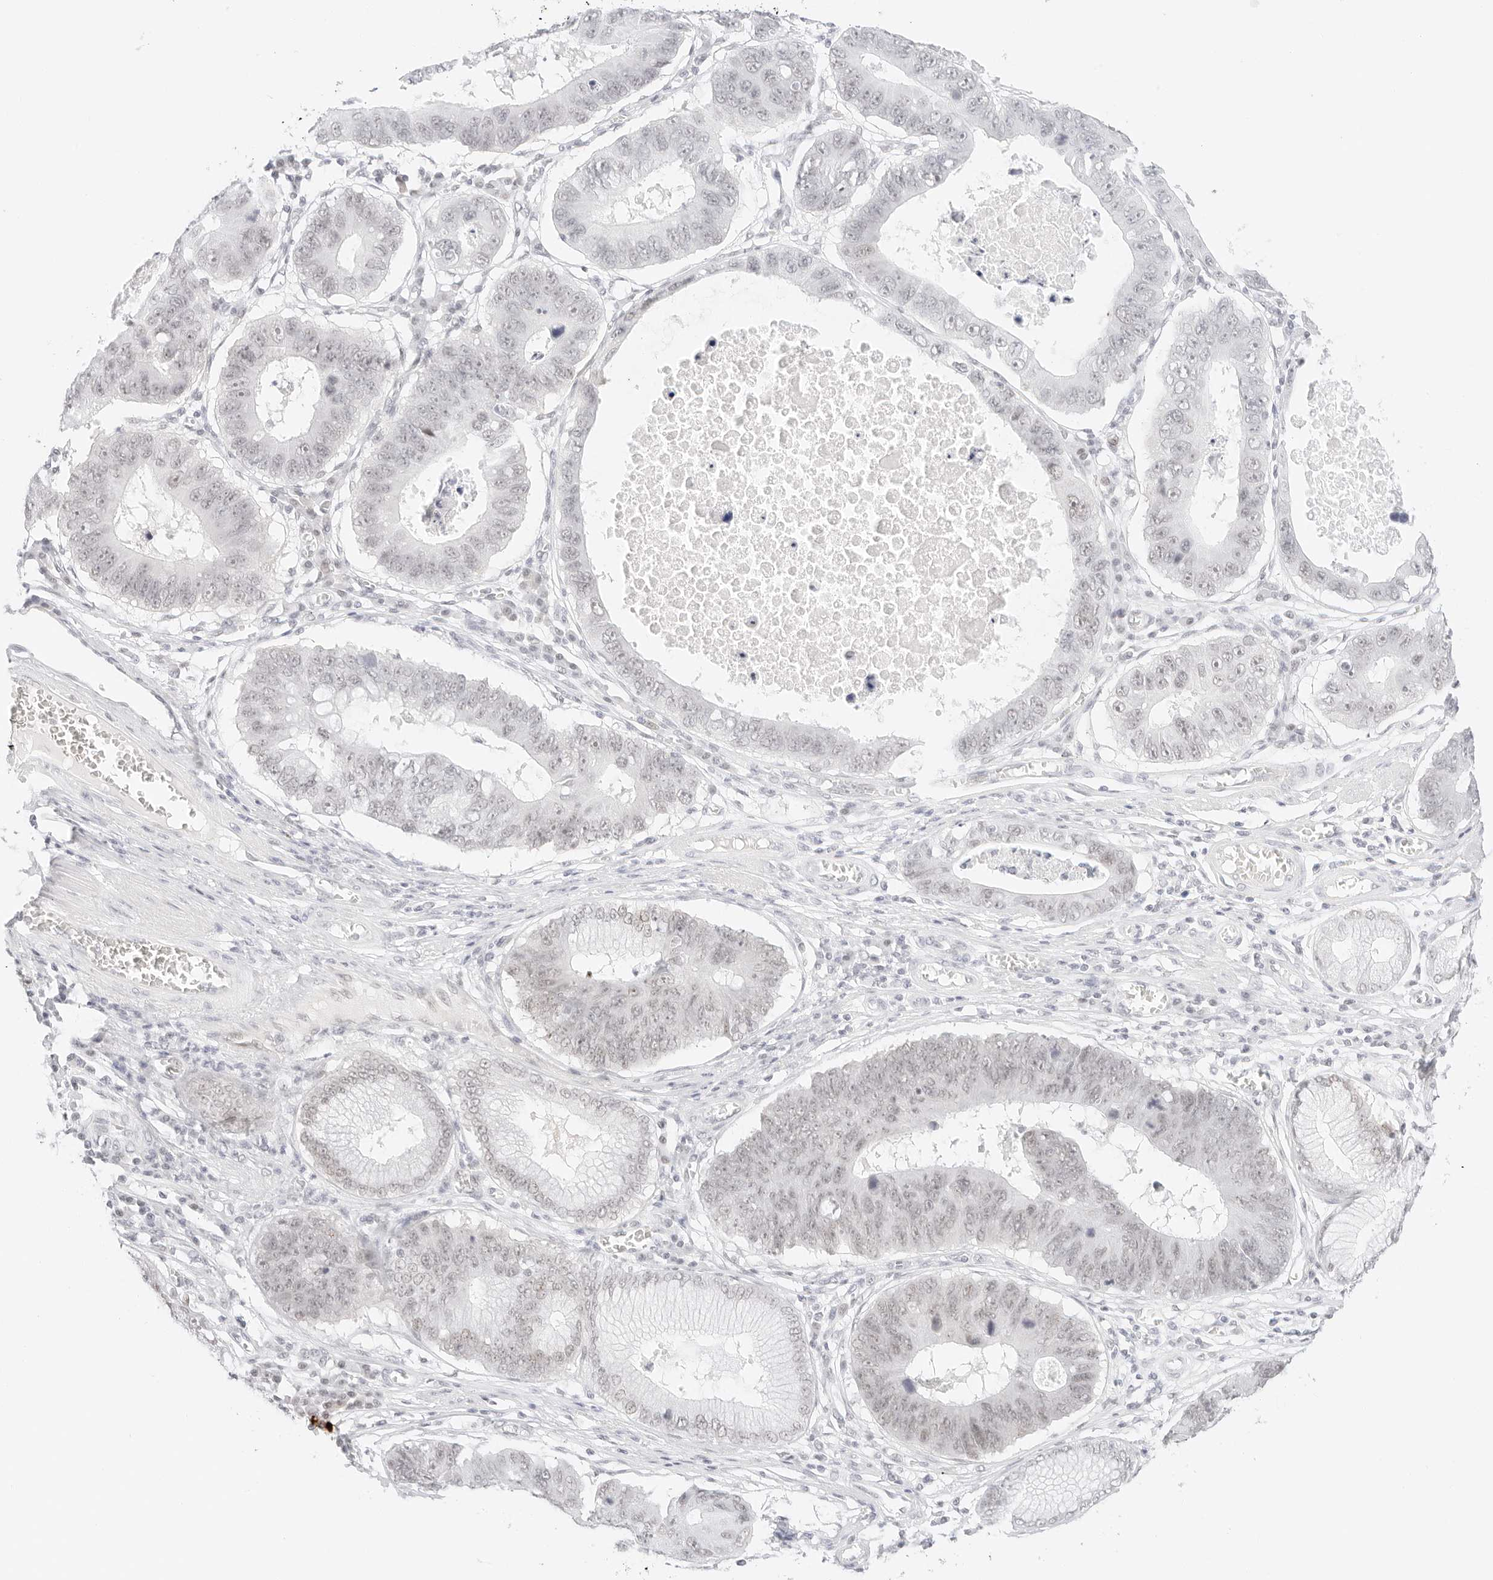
{"staining": {"intensity": "negative", "quantity": "none", "location": "none"}, "tissue": "stomach cancer", "cell_type": "Tumor cells", "image_type": "cancer", "snomed": [{"axis": "morphology", "description": "Adenocarcinoma, NOS"}, {"axis": "topography", "description": "Stomach"}], "caption": "IHC micrograph of neoplastic tissue: stomach cancer stained with DAB (3,3'-diaminobenzidine) reveals no significant protein staining in tumor cells.", "gene": "ITGA6", "patient": {"sex": "male", "age": 59}}